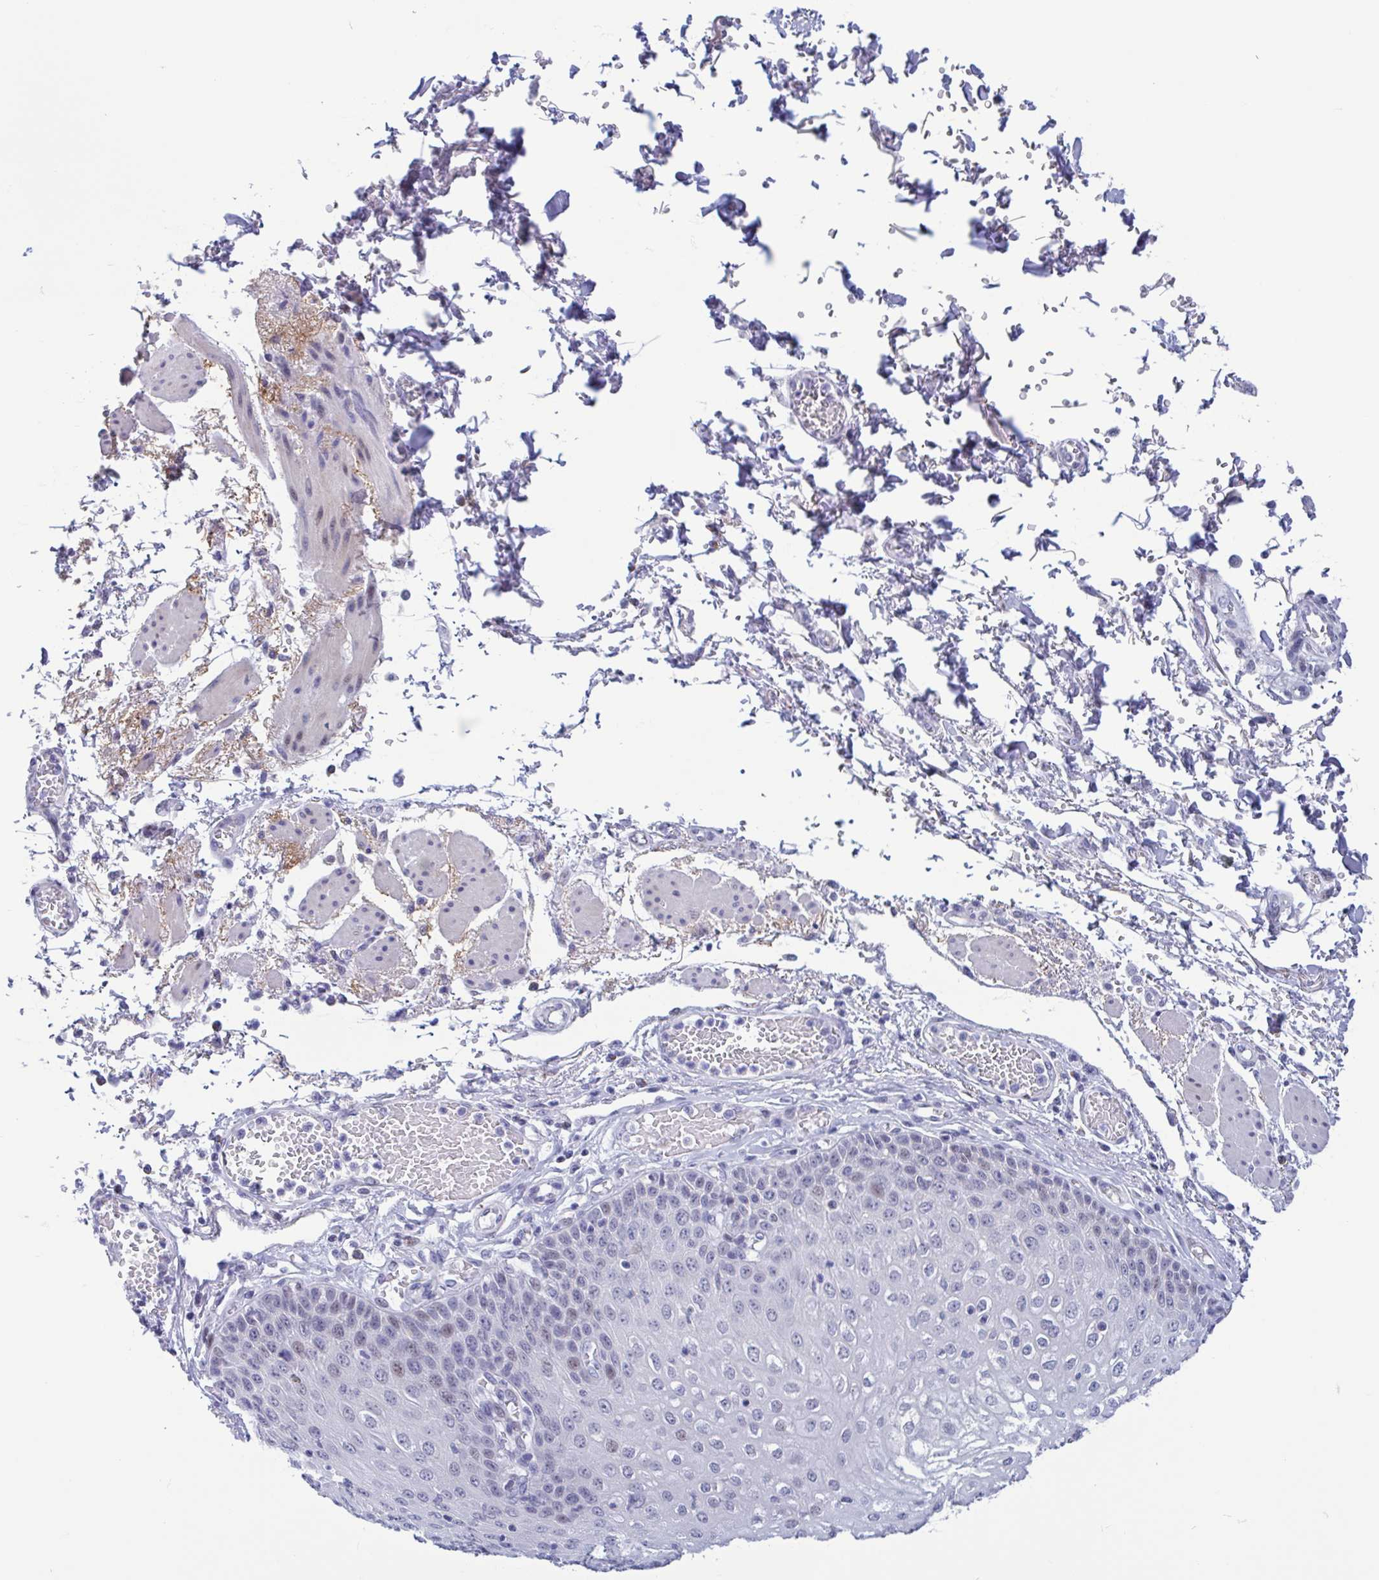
{"staining": {"intensity": "weak", "quantity": "<25%", "location": "nuclear"}, "tissue": "esophagus", "cell_type": "Squamous epithelial cells", "image_type": "normal", "snomed": [{"axis": "morphology", "description": "Normal tissue, NOS"}, {"axis": "morphology", "description": "Adenocarcinoma, NOS"}, {"axis": "topography", "description": "Esophagus"}], "caption": "DAB immunohistochemical staining of normal human esophagus shows no significant positivity in squamous epithelial cells. (DAB immunohistochemistry visualized using brightfield microscopy, high magnification).", "gene": "PERM1", "patient": {"sex": "male", "age": 81}}